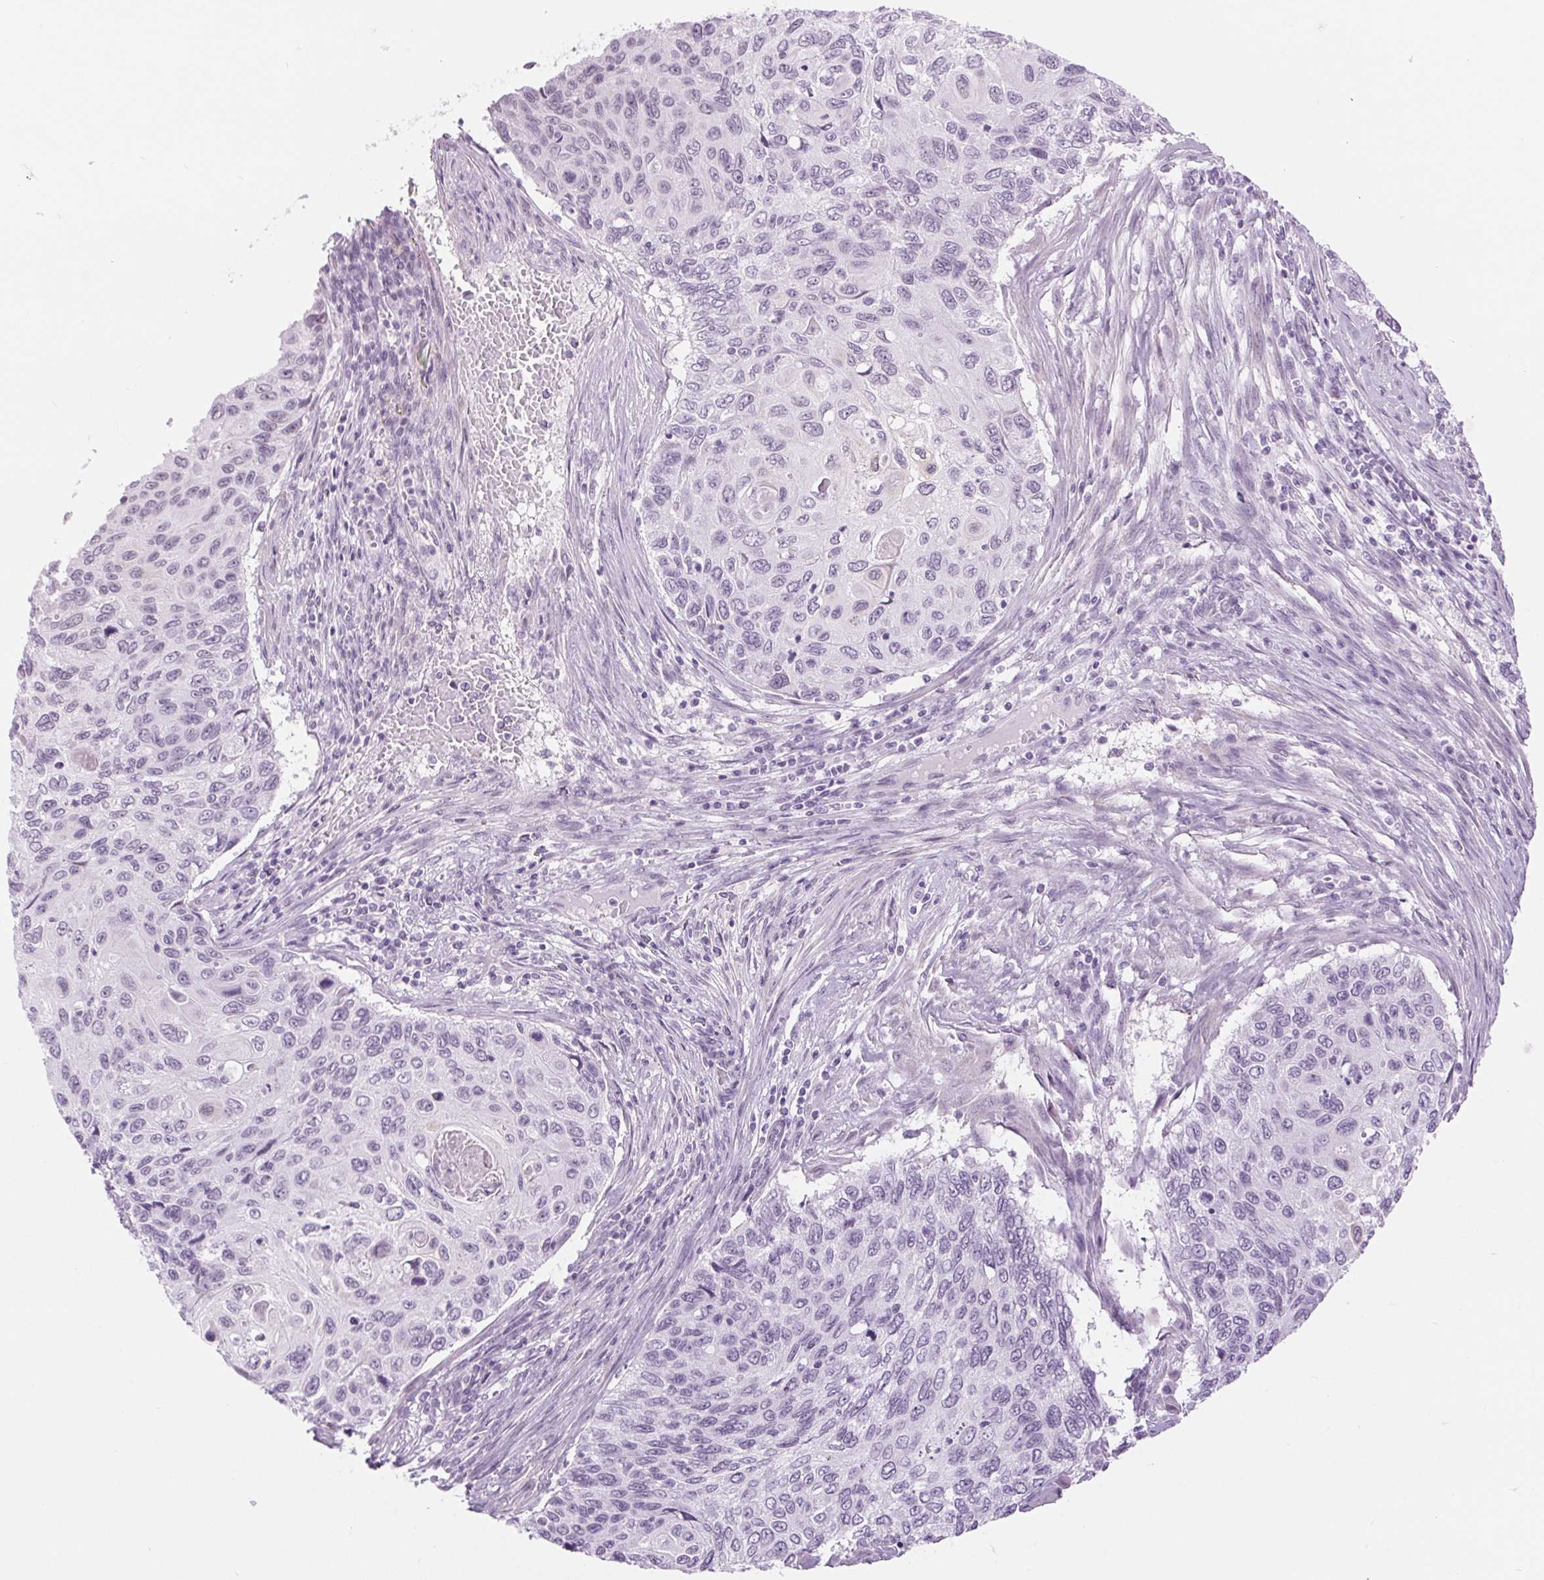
{"staining": {"intensity": "negative", "quantity": "none", "location": "none"}, "tissue": "cervical cancer", "cell_type": "Tumor cells", "image_type": "cancer", "snomed": [{"axis": "morphology", "description": "Squamous cell carcinoma, NOS"}, {"axis": "topography", "description": "Cervix"}], "caption": "An image of human cervical squamous cell carcinoma is negative for staining in tumor cells. Brightfield microscopy of immunohistochemistry stained with DAB (3,3'-diaminobenzidine) (brown) and hematoxylin (blue), captured at high magnification.", "gene": "BCAS1", "patient": {"sex": "female", "age": 70}}